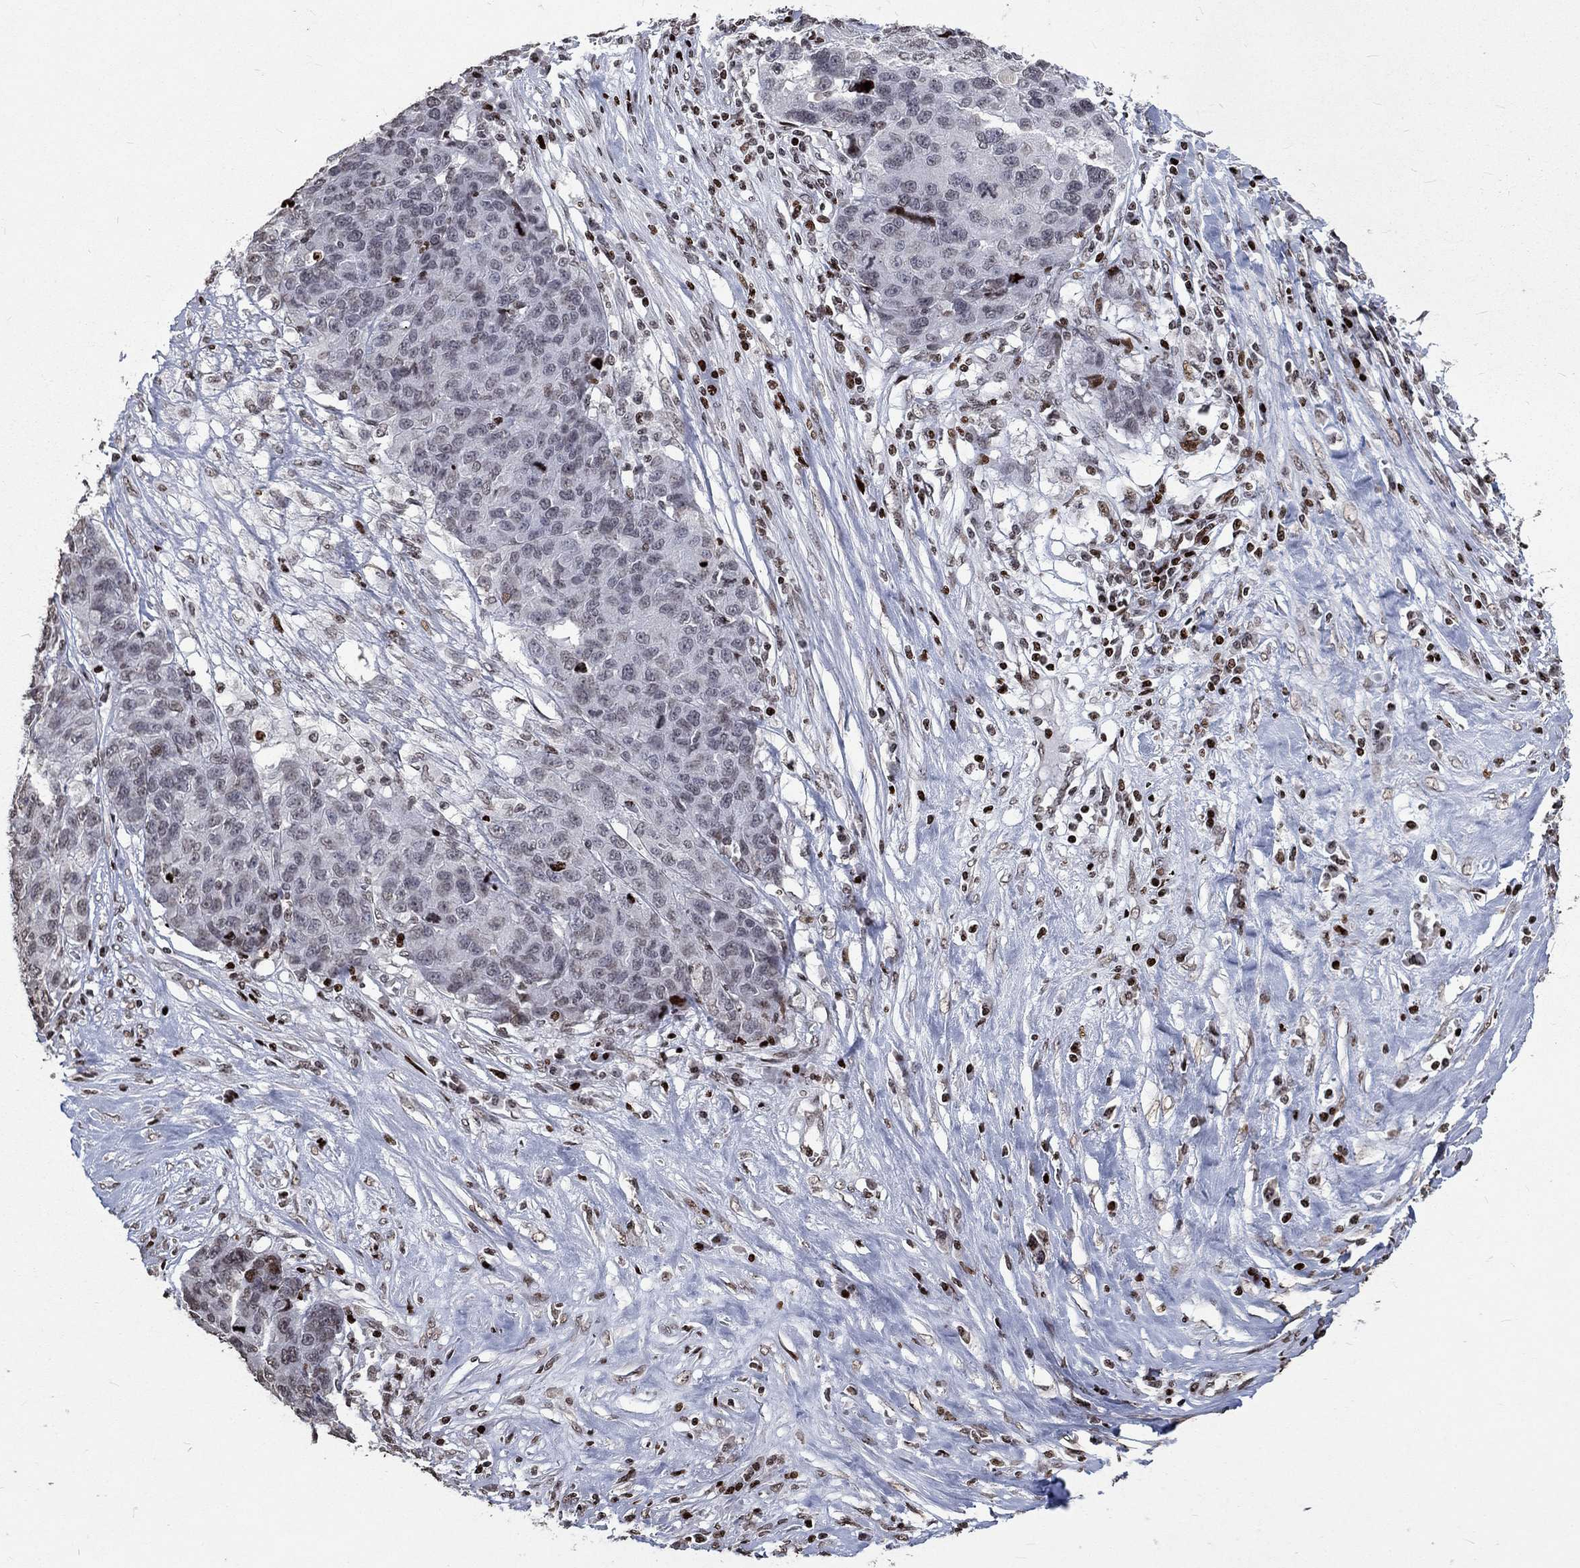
{"staining": {"intensity": "negative", "quantity": "none", "location": "none"}, "tissue": "ovarian cancer", "cell_type": "Tumor cells", "image_type": "cancer", "snomed": [{"axis": "morphology", "description": "Cystadenocarcinoma, serous, NOS"}, {"axis": "topography", "description": "Ovary"}], "caption": "Tumor cells show no significant protein positivity in ovarian cancer (serous cystadenocarcinoma).", "gene": "SRSF3", "patient": {"sex": "female", "age": 87}}